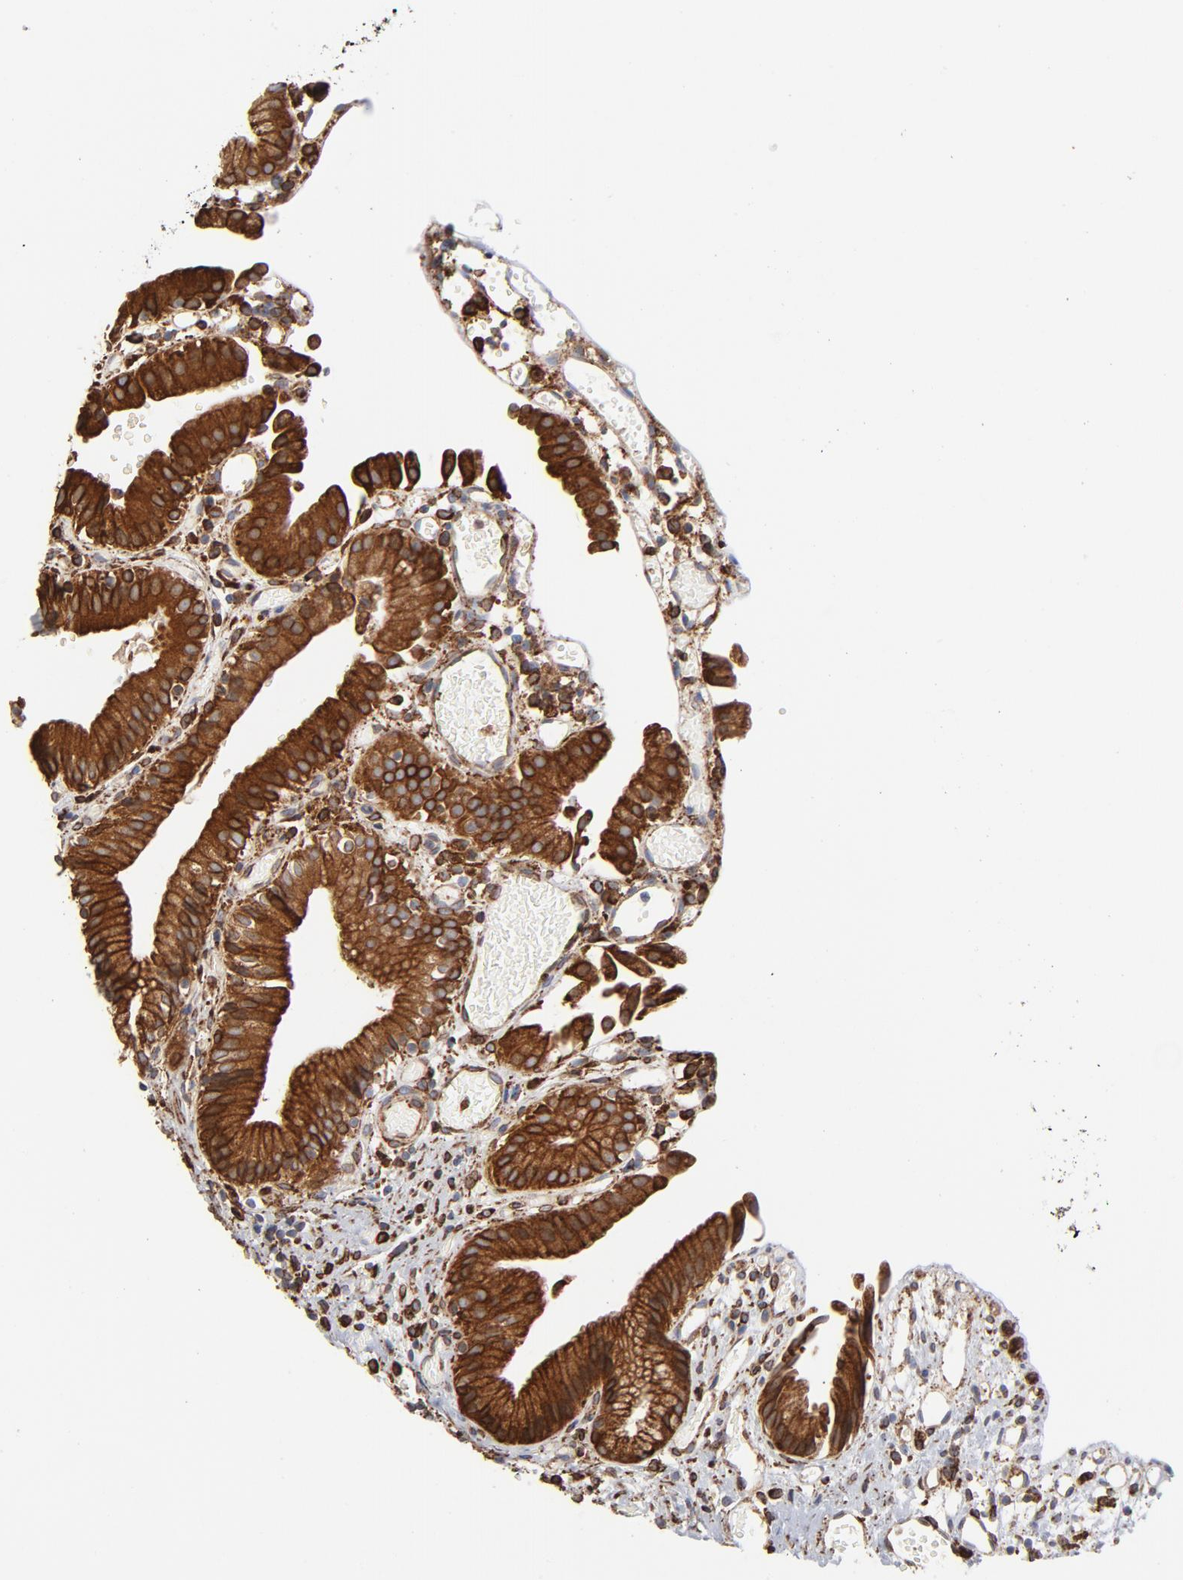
{"staining": {"intensity": "strong", "quantity": ">75%", "location": "cytoplasmic/membranous"}, "tissue": "gallbladder", "cell_type": "Glandular cells", "image_type": "normal", "snomed": [{"axis": "morphology", "description": "Normal tissue, NOS"}, {"axis": "topography", "description": "Gallbladder"}], "caption": "The immunohistochemical stain highlights strong cytoplasmic/membranous staining in glandular cells of benign gallbladder. The protein is shown in brown color, while the nuclei are stained blue.", "gene": "CANX", "patient": {"sex": "male", "age": 65}}